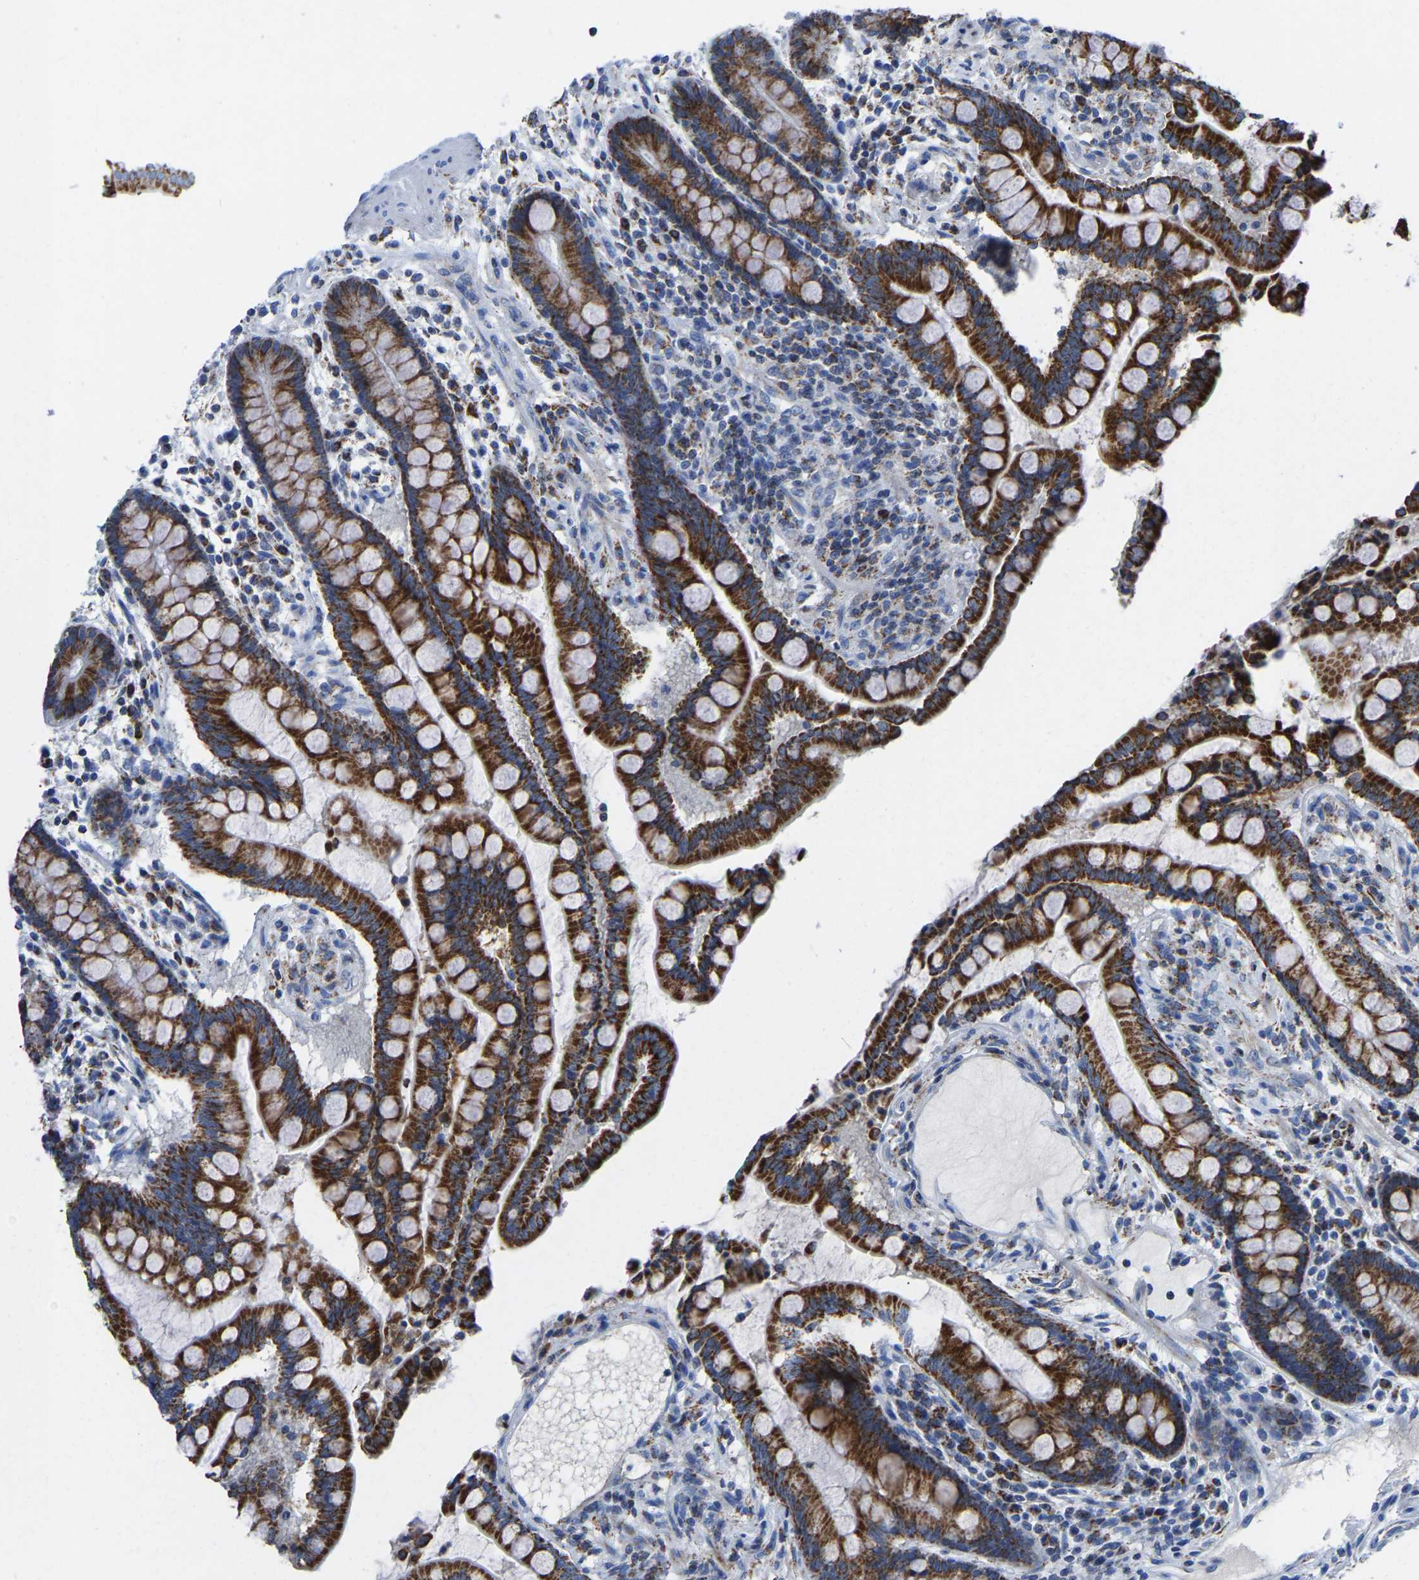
{"staining": {"intensity": "negative", "quantity": "none", "location": "none"}, "tissue": "colon", "cell_type": "Endothelial cells", "image_type": "normal", "snomed": [{"axis": "morphology", "description": "Normal tissue, NOS"}, {"axis": "topography", "description": "Colon"}], "caption": "A high-resolution micrograph shows immunohistochemistry (IHC) staining of normal colon, which shows no significant staining in endothelial cells. (Brightfield microscopy of DAB (3,3'-diaminobenzidine) IHC at high magnification).", "gene": "ETFA", "patient": {"sex": "male", "age": 73}}